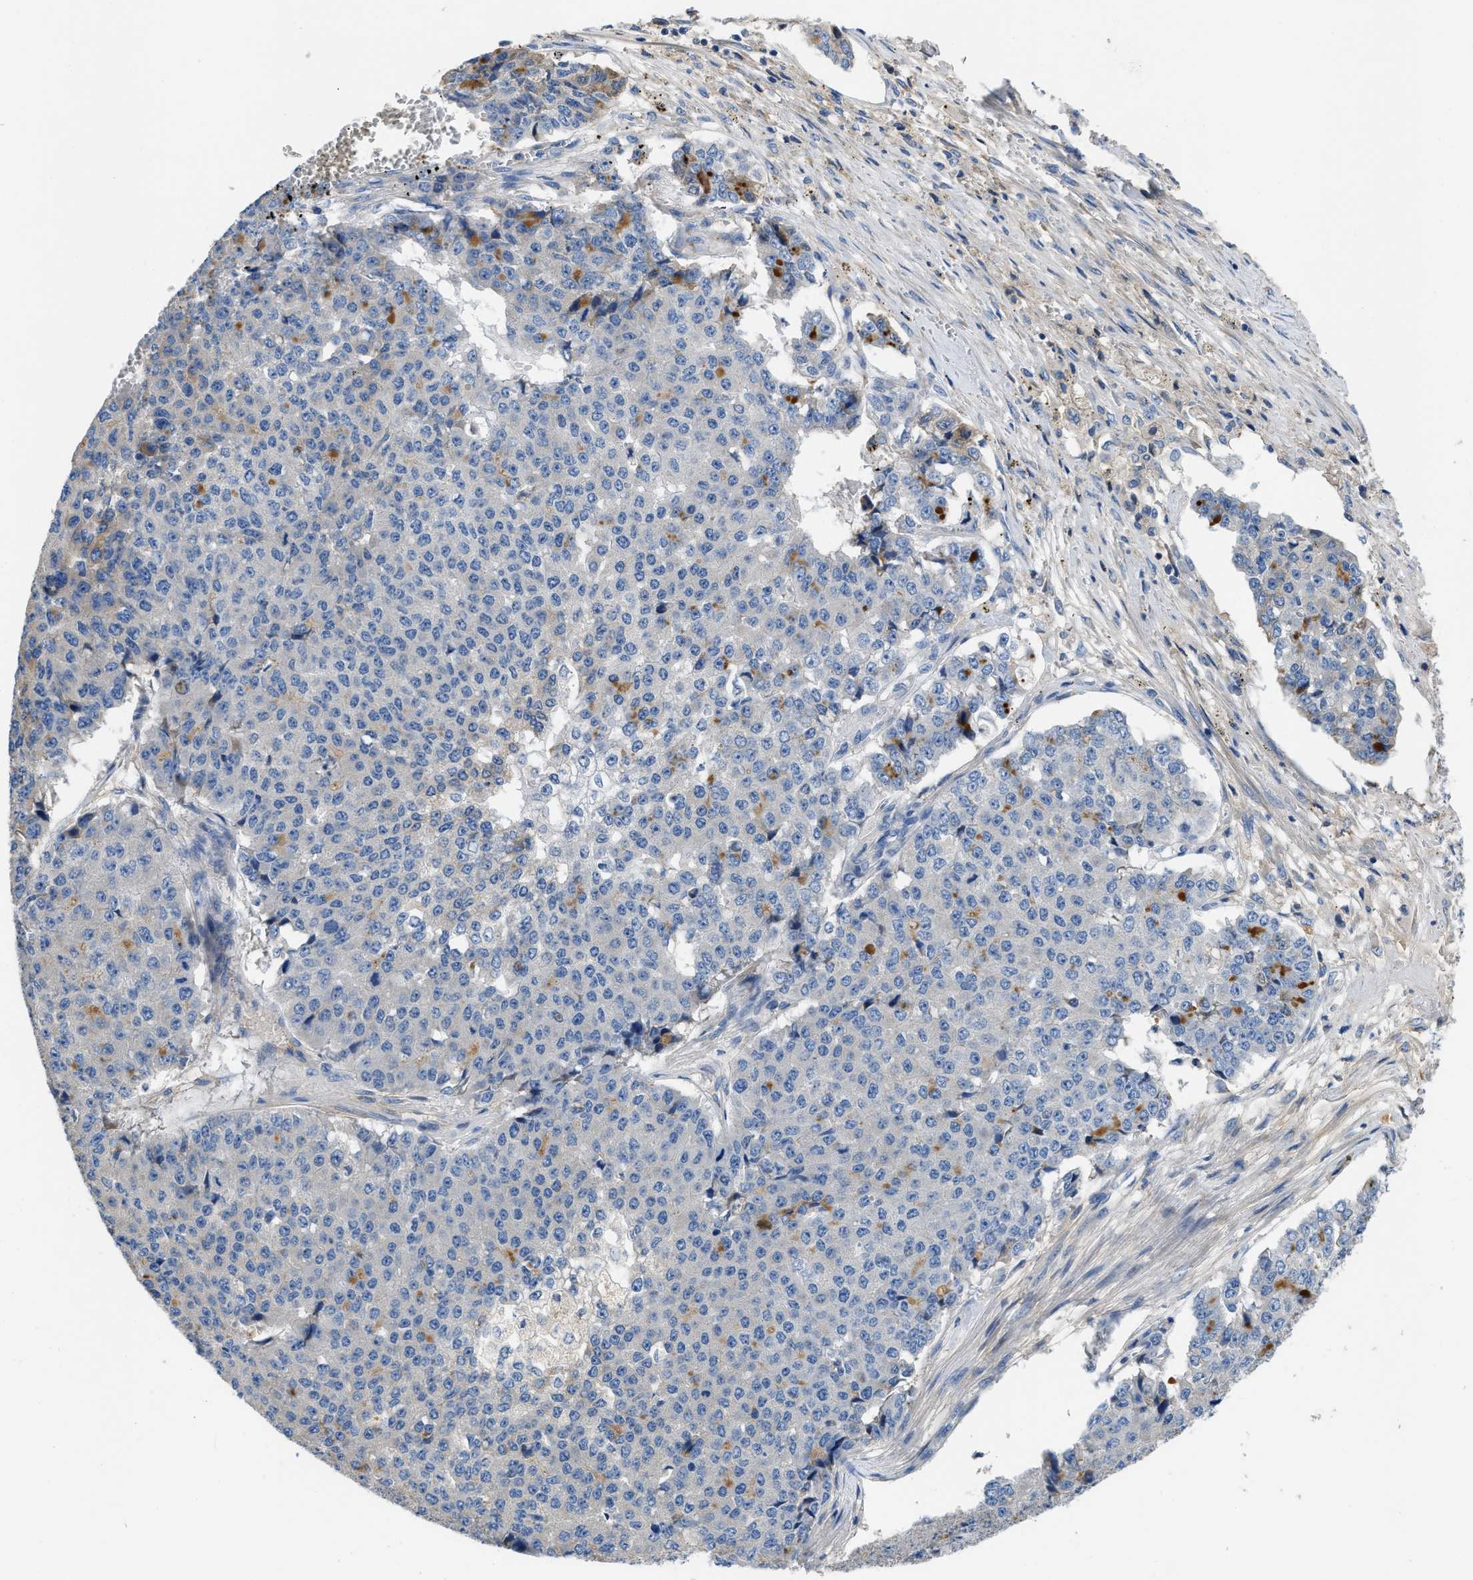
{"staining": {"intensity": "moderate", "quantity": "<25%", "location": "cytoplasmic/membranous"}, "tissue": "pancreatic cancer", "cell_type": "Tumor cells", "image_type": "cancer", "snomed": [{"axis": "morphology", "description": "Adenocarcinoma, NOS"}, {"axis": "topography", "description": "Pancreas"}], "caption": "Moderate cytoplasmic/membranous protein positivity is appreciated in about <25% of tumor cells in pancreatic cancer (adenocarcinoma).", "gene": "C1S", "patient": {"sex": "male", "age": 50}}